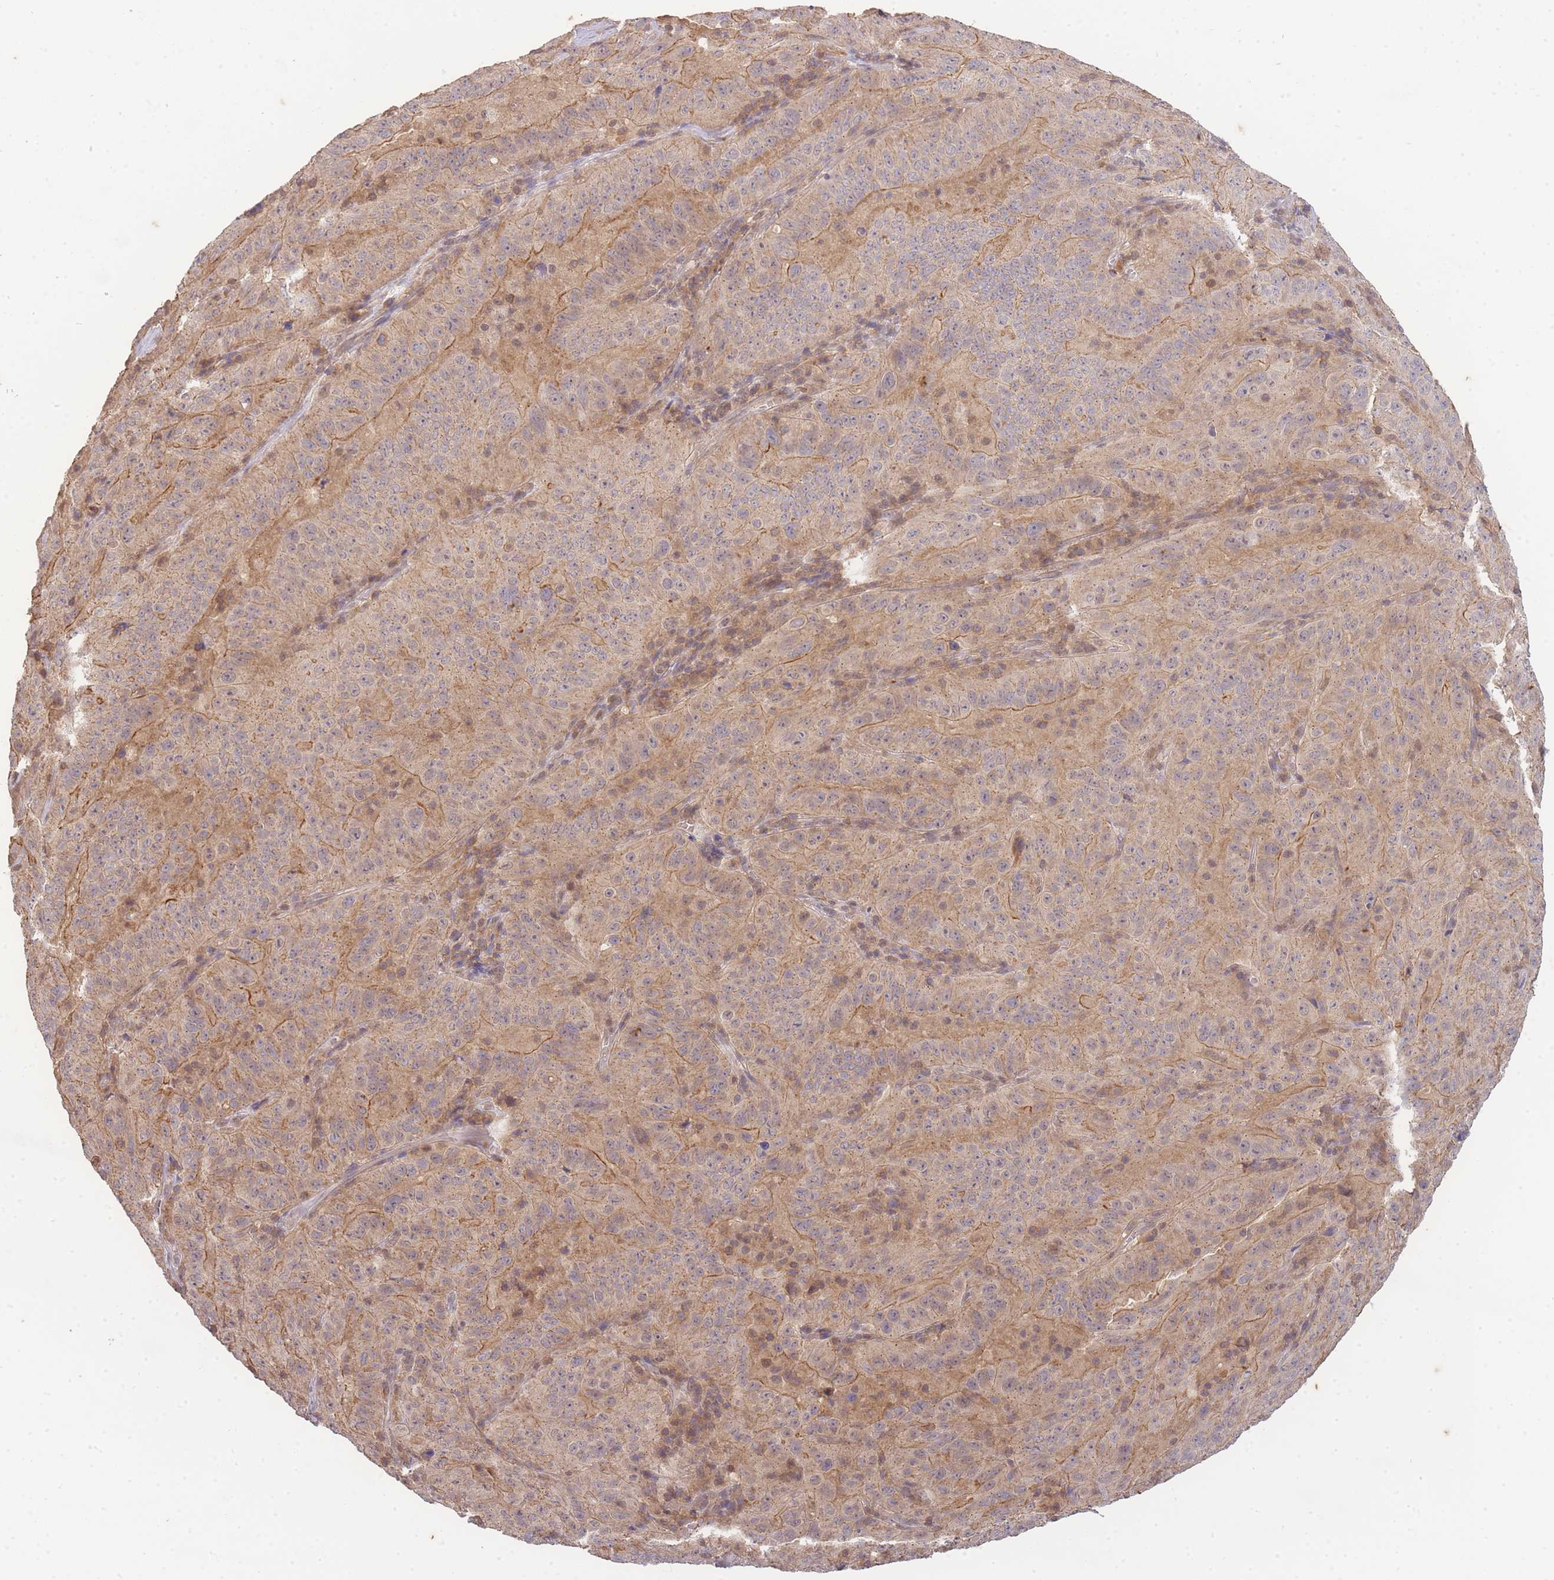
{"staining": {"intensity": "moderate", "quantity": "25%-75%", "location": "cytoplasmic/membranous"}, "tissue": "pancreatic cancer", "cell_type": "Tumor cells", "image_type": "cancer", "snomed": [{"axis": "morphology", "description": "Adenocarcinoma, NOS"}, {"axis": "topography", "description": "Pancreas"}], "caption": "Immunohistochemical staining of human adenocarcinoma (pancreatic) exhibits medium levels of moderate cytoplasmic/membranous protein expression in approximately 25%-75% of tumor cells.", "gene": "ST8SIA4", "patient": {"sex": "male", "age": 63}}